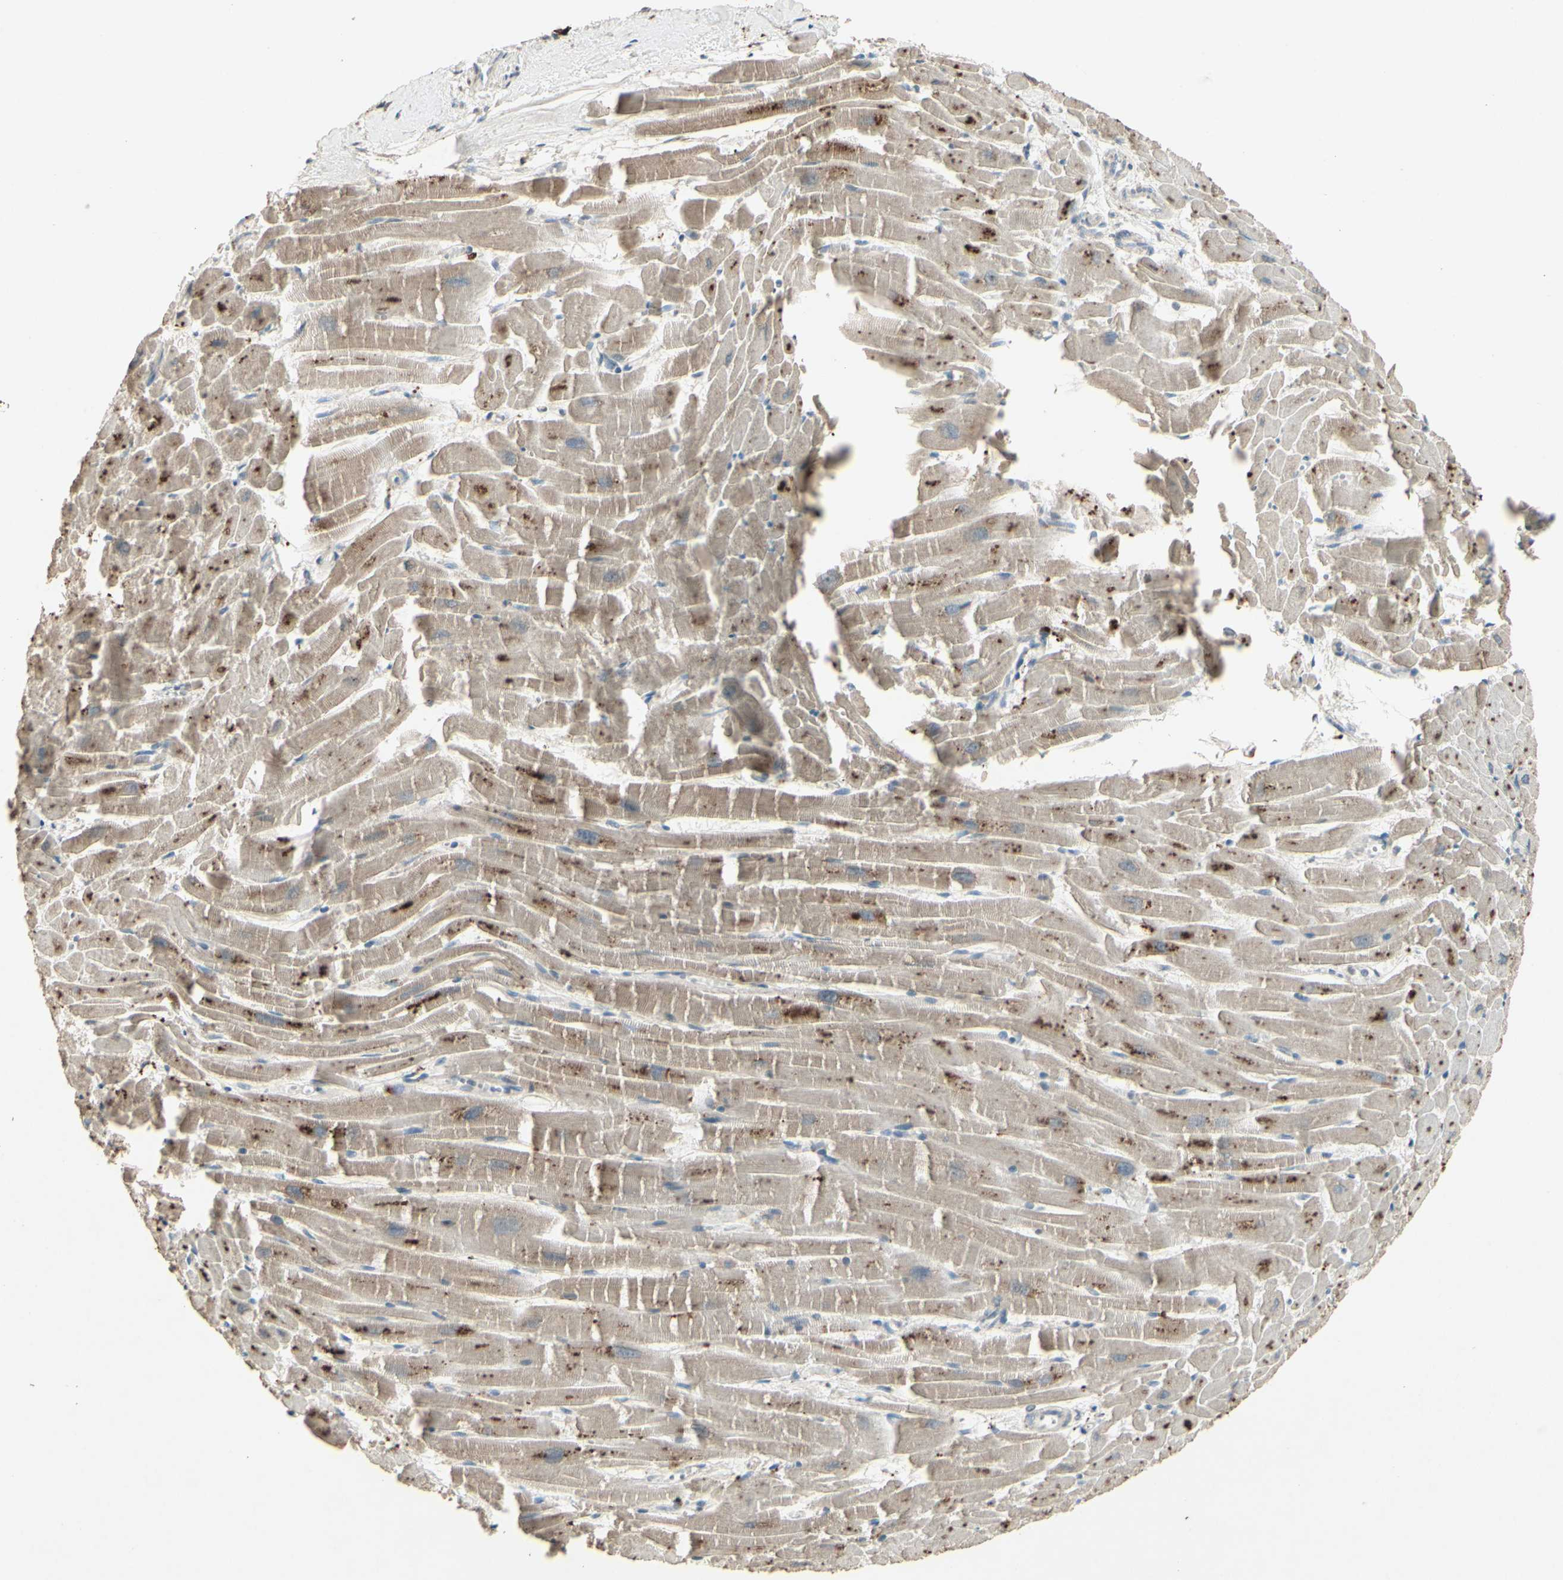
{"staining": {"intensity": "moderate", "quantity": ">75%", "location": "cytoplasmic/membranous"}, "tissue": "heart muscle", "cell_type": "Cardiomyocytes", "image_type": "normal", "snomed": [{"axis": "morphology", "description": "Normal tissue, NOS"}, {"axis": "topography", "description": "Heart"}], "caption": "IHC of unremarkable heart muscle demonstrates medium levels of moderate cytoplasmic/membranous positivity in approximately >75% of cardiomyocytes.", "gene": "TIMM21", "patient": {"sex": "female", "age": 19}}